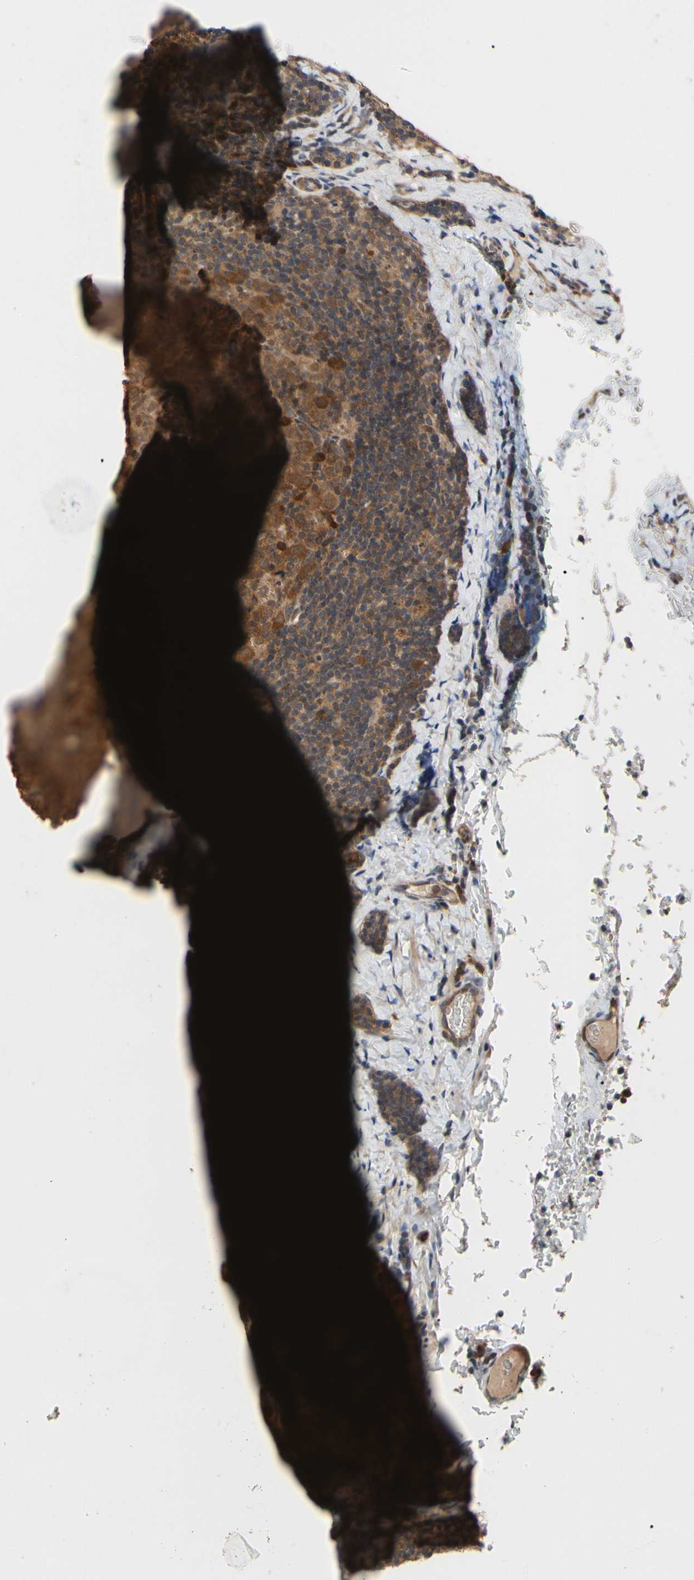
{"staining": {"intensity": "strong", "quantity": ">75%", "location": "cytoplasmic/membranous"}, "tissue": "lymph node", "cell_type": "Germinal center cells", "image_type": "normal", "snomed": [{"axis": "morphology", "description": "Normal tissue, NOS"}, {"axis": "topography", "description": "Lymph node"}], "caption": "Immunohistochemistry of benign human lymph node reveals high levels of strong cytoplasmic/membranous expression in about >75% of germinal center cells. (brown staining indicates protein expression, while blue staining denotes nuclei).", "gene": "CYTIP", "patient": {"sex": "female", "age": 14}}